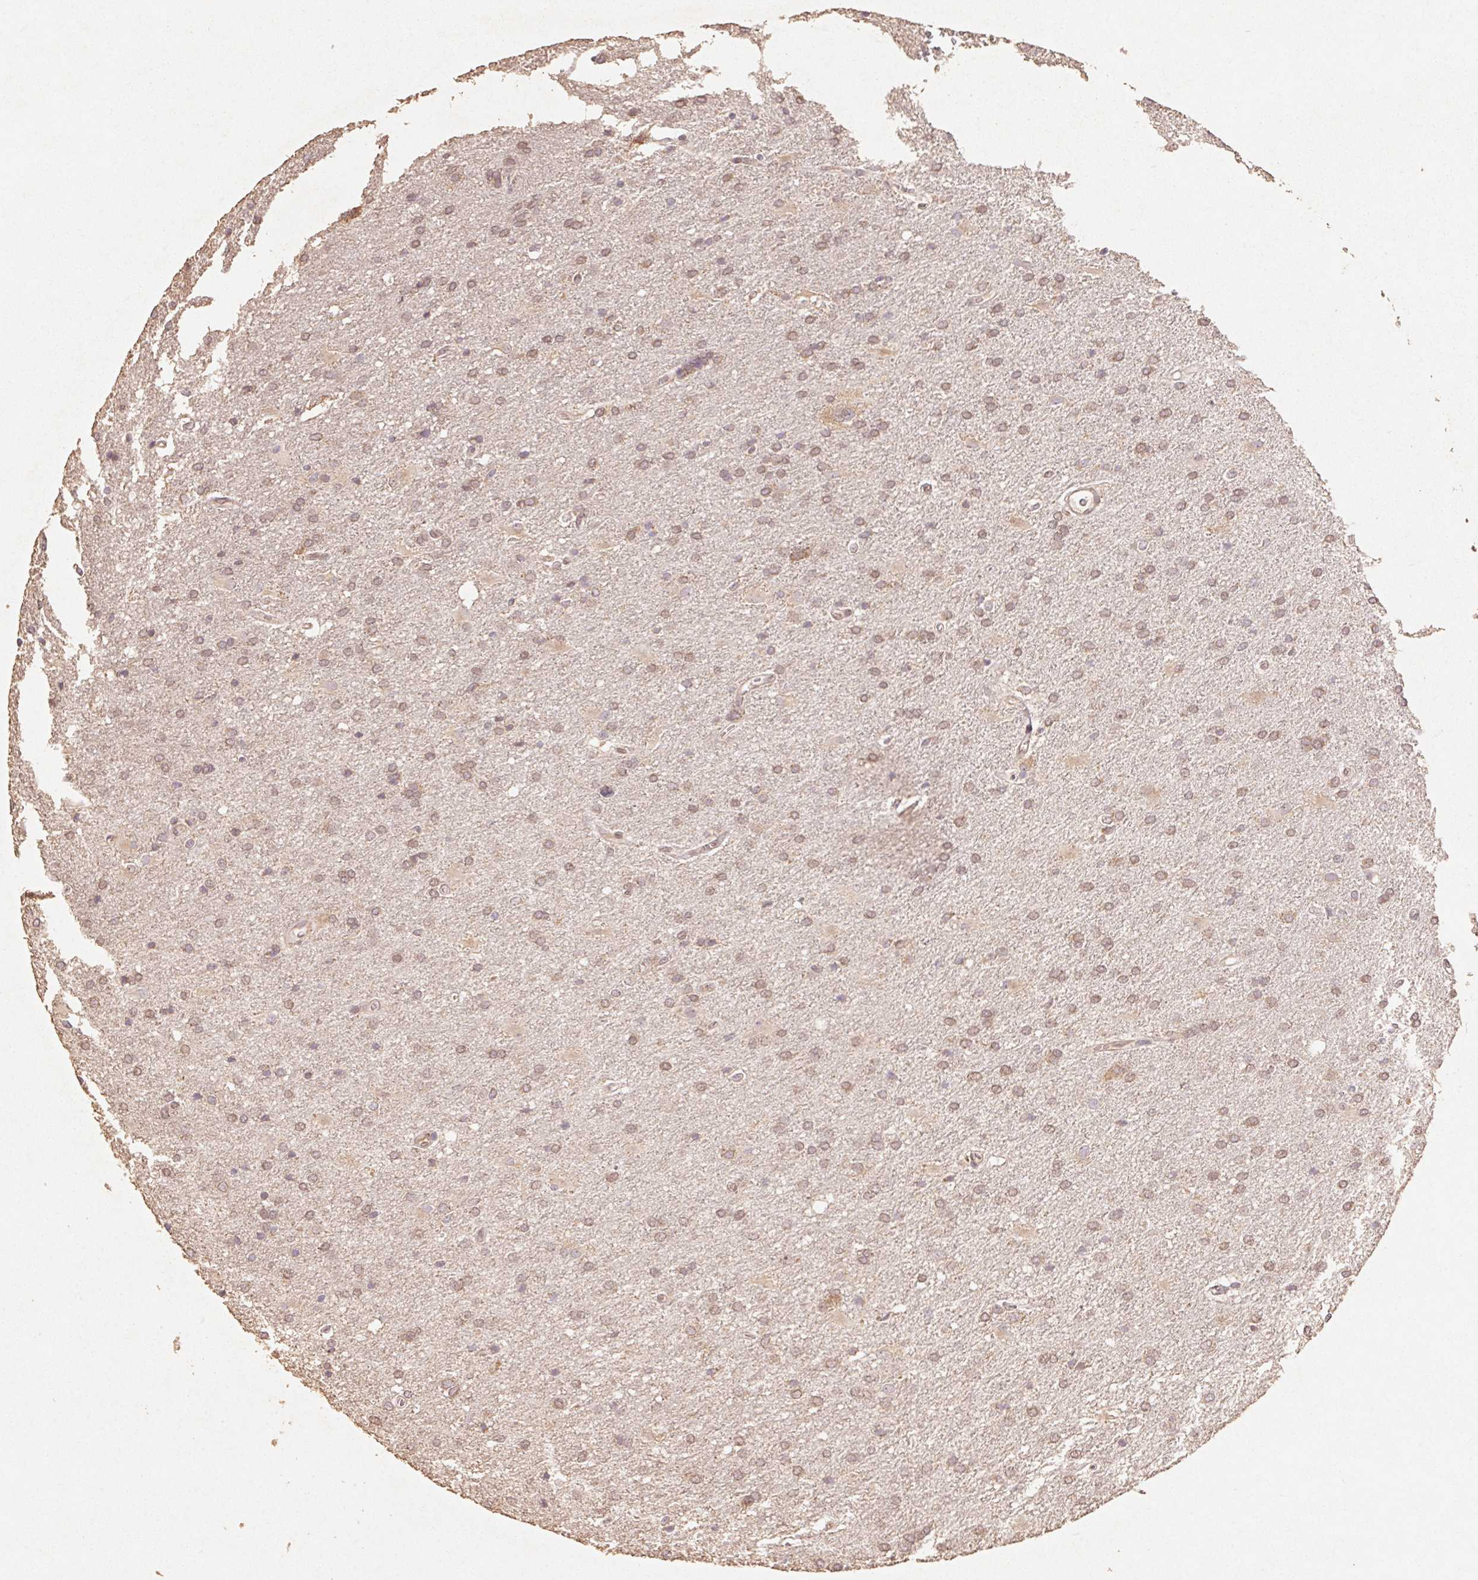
{"staining": {"intensity": "moderate", "quantity": ">75%", "location": "cytoplasmic/membranous"}, "tissue": "glioma", "cell_type": "Tumor cells", "image_type": "cancer", "snomed": [{"axis": "morphology", "description": "Glioma, malignant, Low grade"}, {"axis": "topography", "description": "Brain"}], "caption": "Immunohistochemical staining of human glioma shows medium levels of moderate cytoplasmic/membranous protein staining in about >75% of tumor cells.", "gene": "RPL27A", "patient": {"sex": "male", "age": 66}}